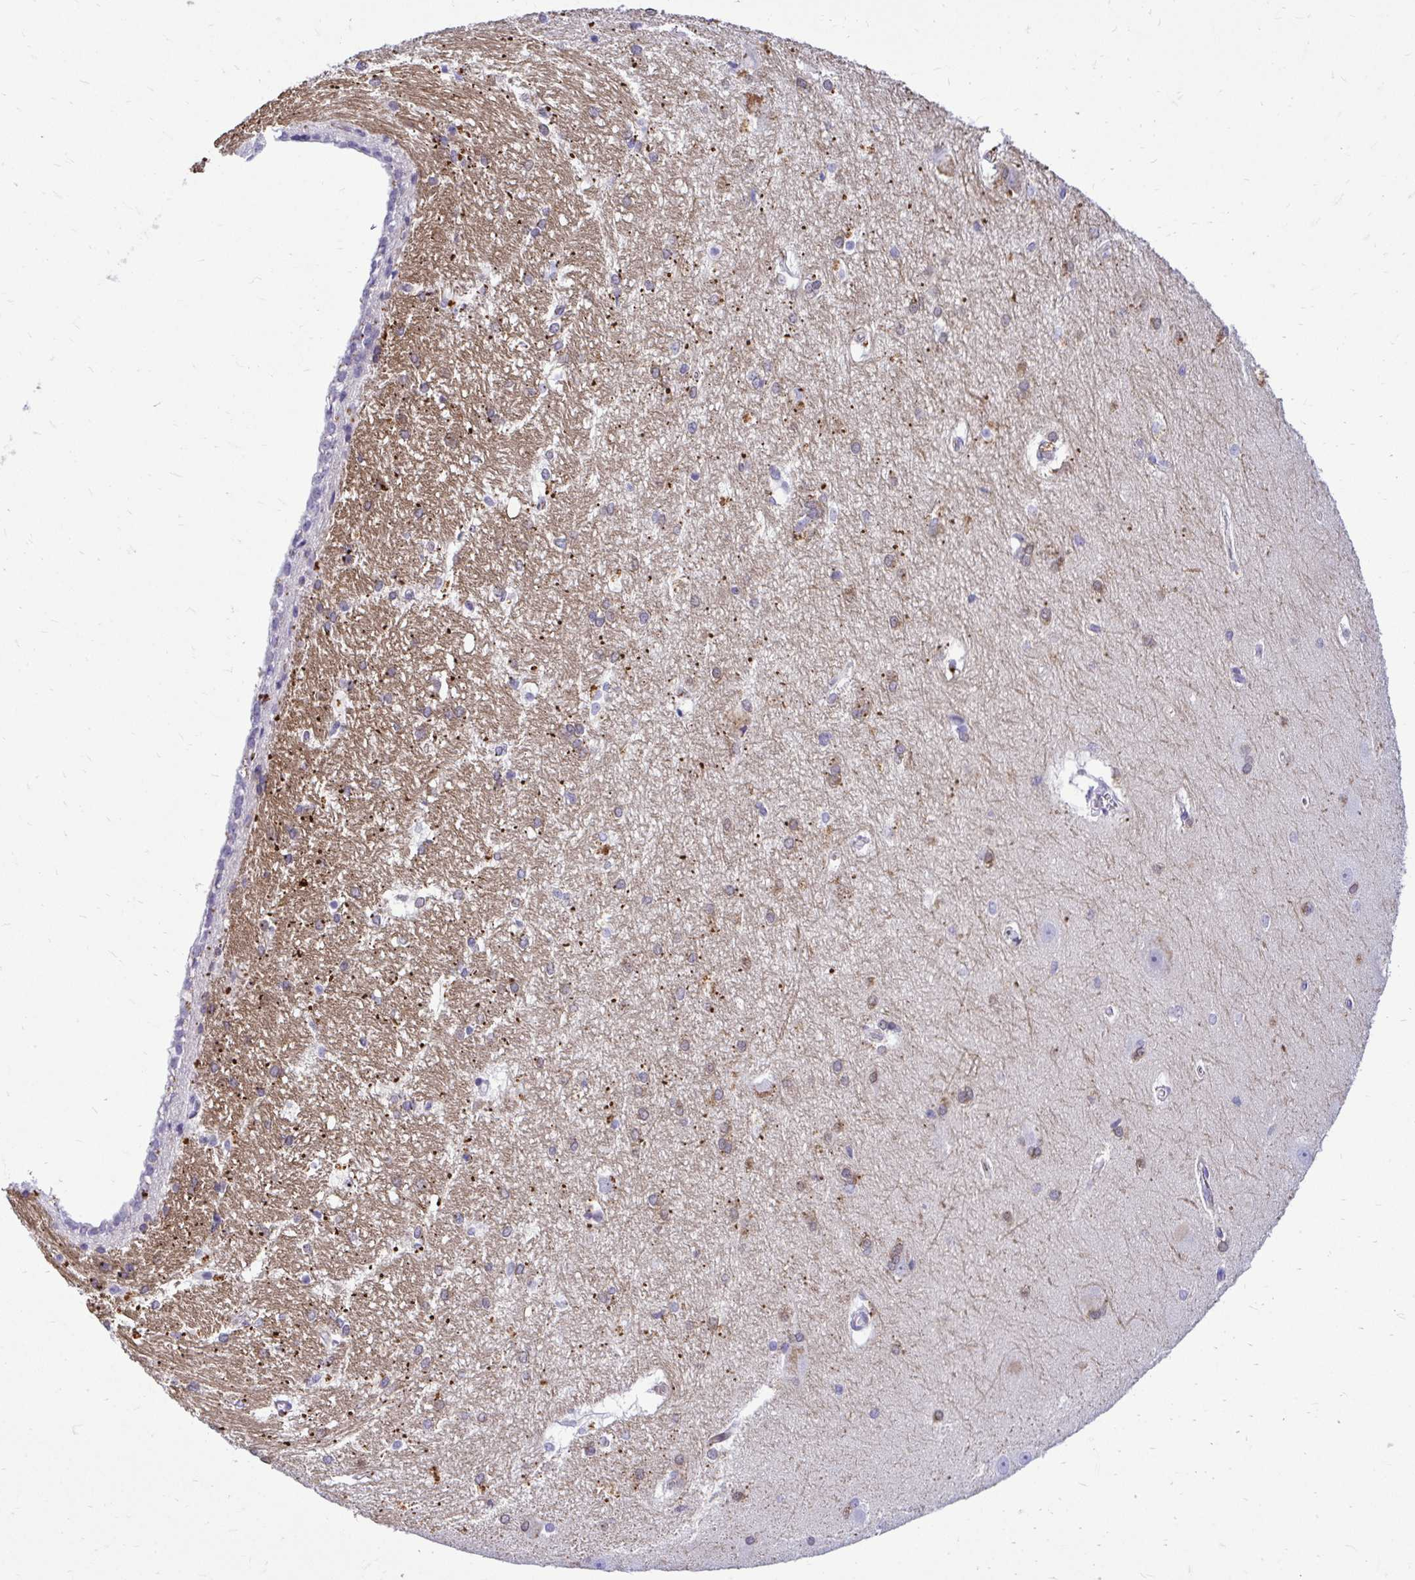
{"staining": {"intensity": "moderate", "quantity": "<25%", "location": "cytoplasmic/membranous"}, "tissue": "hippocampus", "cell_type": "Glial cells", "image_type": "normal", "snomed": [{"axis": "morphology", "description": "Normal tissue, NOS"}, {"axis": "topography", "description": "Cerebral cortex"}, {"axis": "topography", "description": "Hippocampus"}], "caption": "Immunohistochemical staining of unremarkable human hippocampus exhibits moderate cytoplasmic/membranous protein staining in approximately <25% of glial cells.", "gene": "ZSWIM9", "patient": {"sex": "female", "age": 19}}